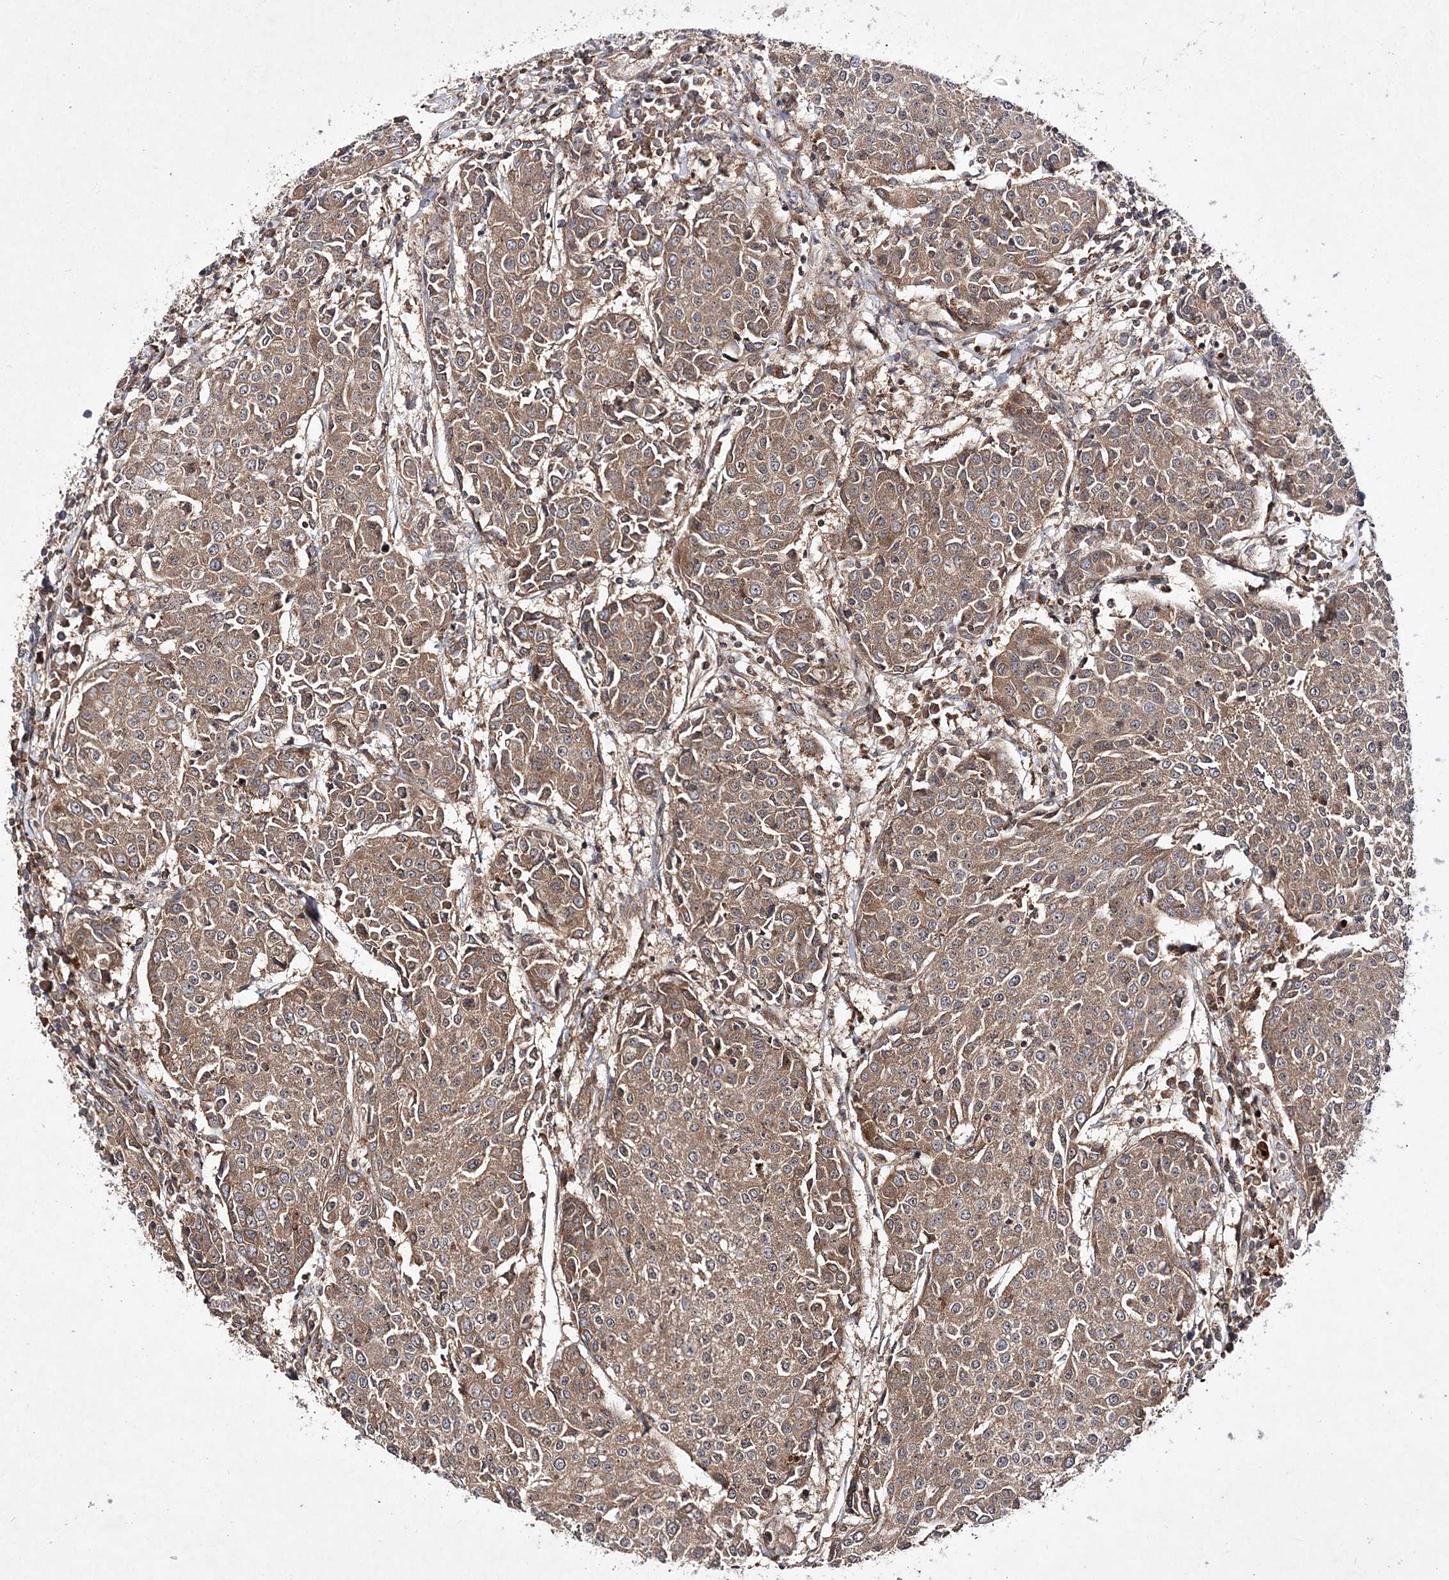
{"staining": {"intensity": "moderate", "quantity": ">75%", "location": "cytoplasmic/membranous"}, "tissue": "urothelial cancer", "cell_type": "Tumor cells", "image_type": "cancer", "snomed": [{"axis": "morphology", "description": "Urothelial carcinoma, High grade"}, {"axis": "topography", "description": "Urinary bladder"}], "caption": "A high-resolution micrograph shows IHC staining of high-grade urothelial carcinoma, which reveals moderate cytoplasmic/membranous staining in approximately >75% of tumor cells. (Stains: DAB in brown, nuclei in blue, Microscopy: brightfield microscopy at high magnification).", "gene": "TMEM9B", "patient": {"sex": "female", "age": 85}}